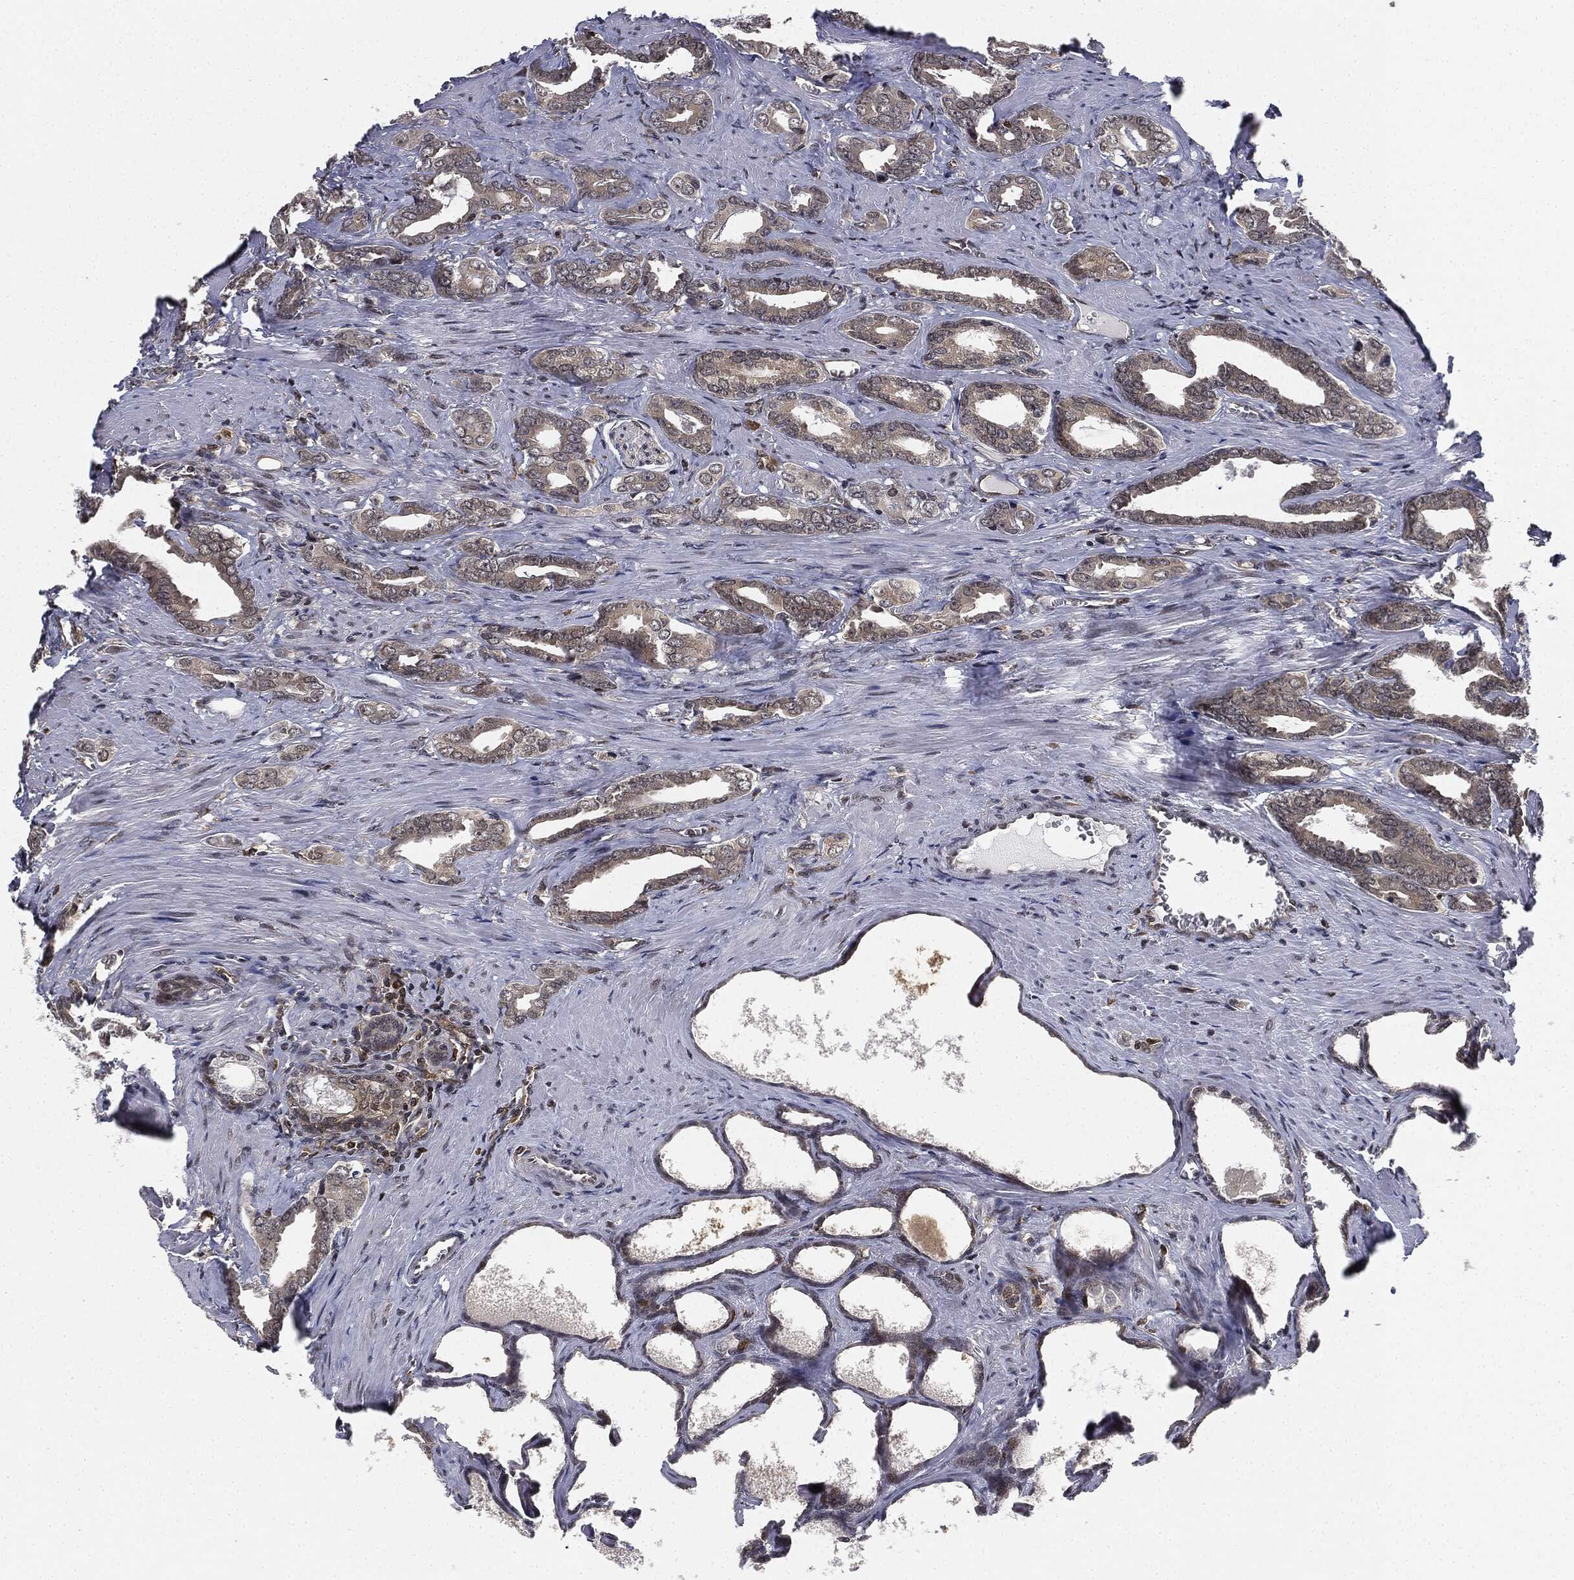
{"staining": {"intensity": "weak", "quantity": "25%-75%", "location": "cytoplasmic/membranous"}, "tissue": "prostate cancer", "cell_type": "Tumor cells", "image_type": "cancer", "snomed": [{"axis": "morphology", "description": "Adenocarcinoma, NOS"}, {"axis": "topography", "description": "Prostate"}], "caption": "Prostate cancer stained with a brown dye reveals weak cytoplasmic/membranous positive positivity in approximately 25%-75% of tumor cells.", "gene": "TBC1D22A", "patient": {"sex": "male", "age": 66}}